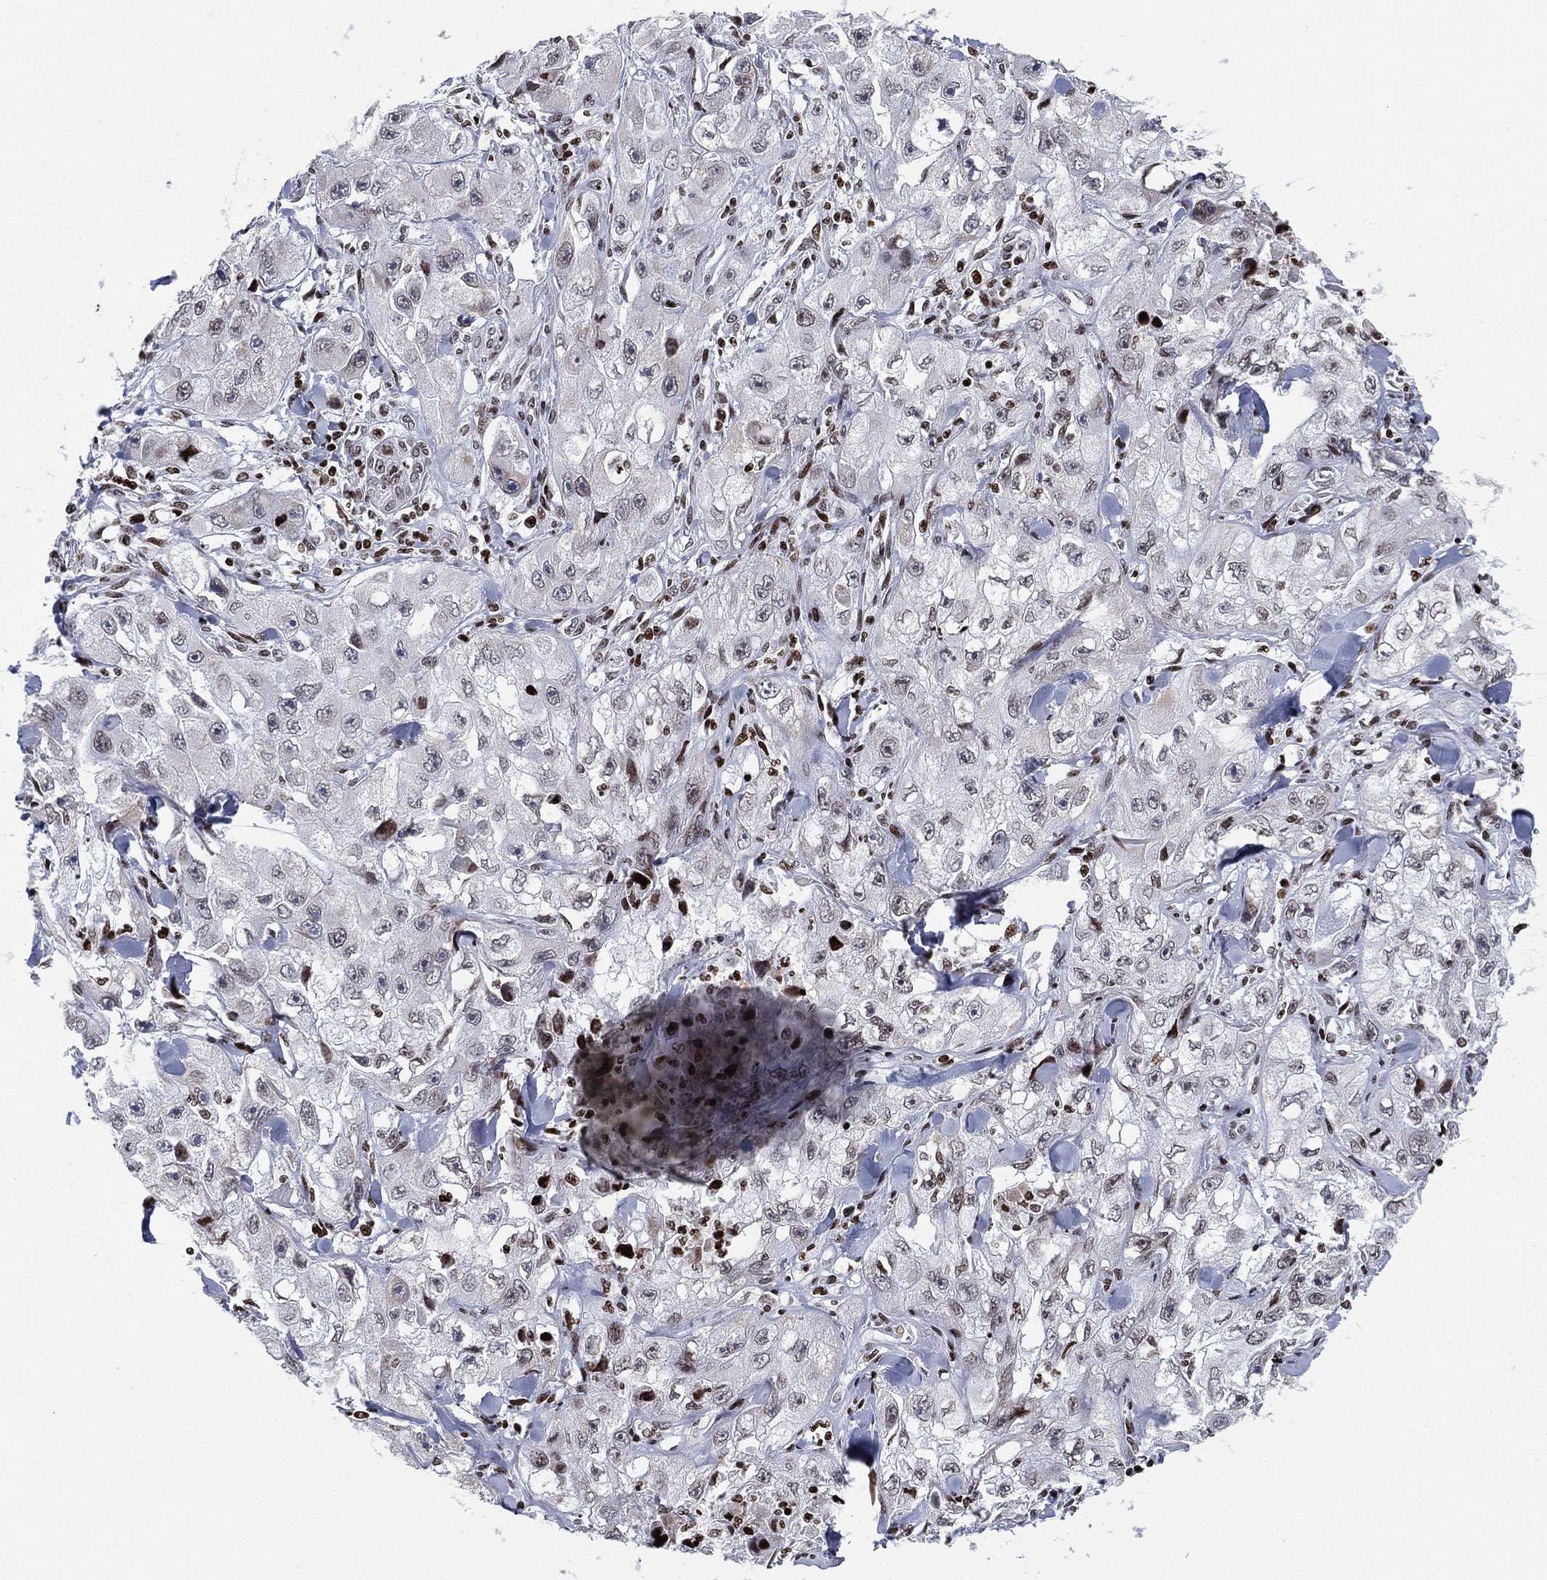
{"staining": {"intensity": "negative", "quantity": "none", "location": "none"}, "tissue": "skin cancer", "cell_type": "Tumor cells", "image_type": "cancer", "snomed": [{"axis": "morphology", "description": "Squamous cell carcinoma, NOS"}, {"axis": "topography", "description": "Skin"}, {"axis": "topography", "description": "Subcutis"}], "caption": "This is an immunohistochemistry (IHC) image of human skin squamous cell carcinoma. There is no expression in tumor cells.", "gene": "MFSD14A", "patient": {"sex": "male", "age": 73}}